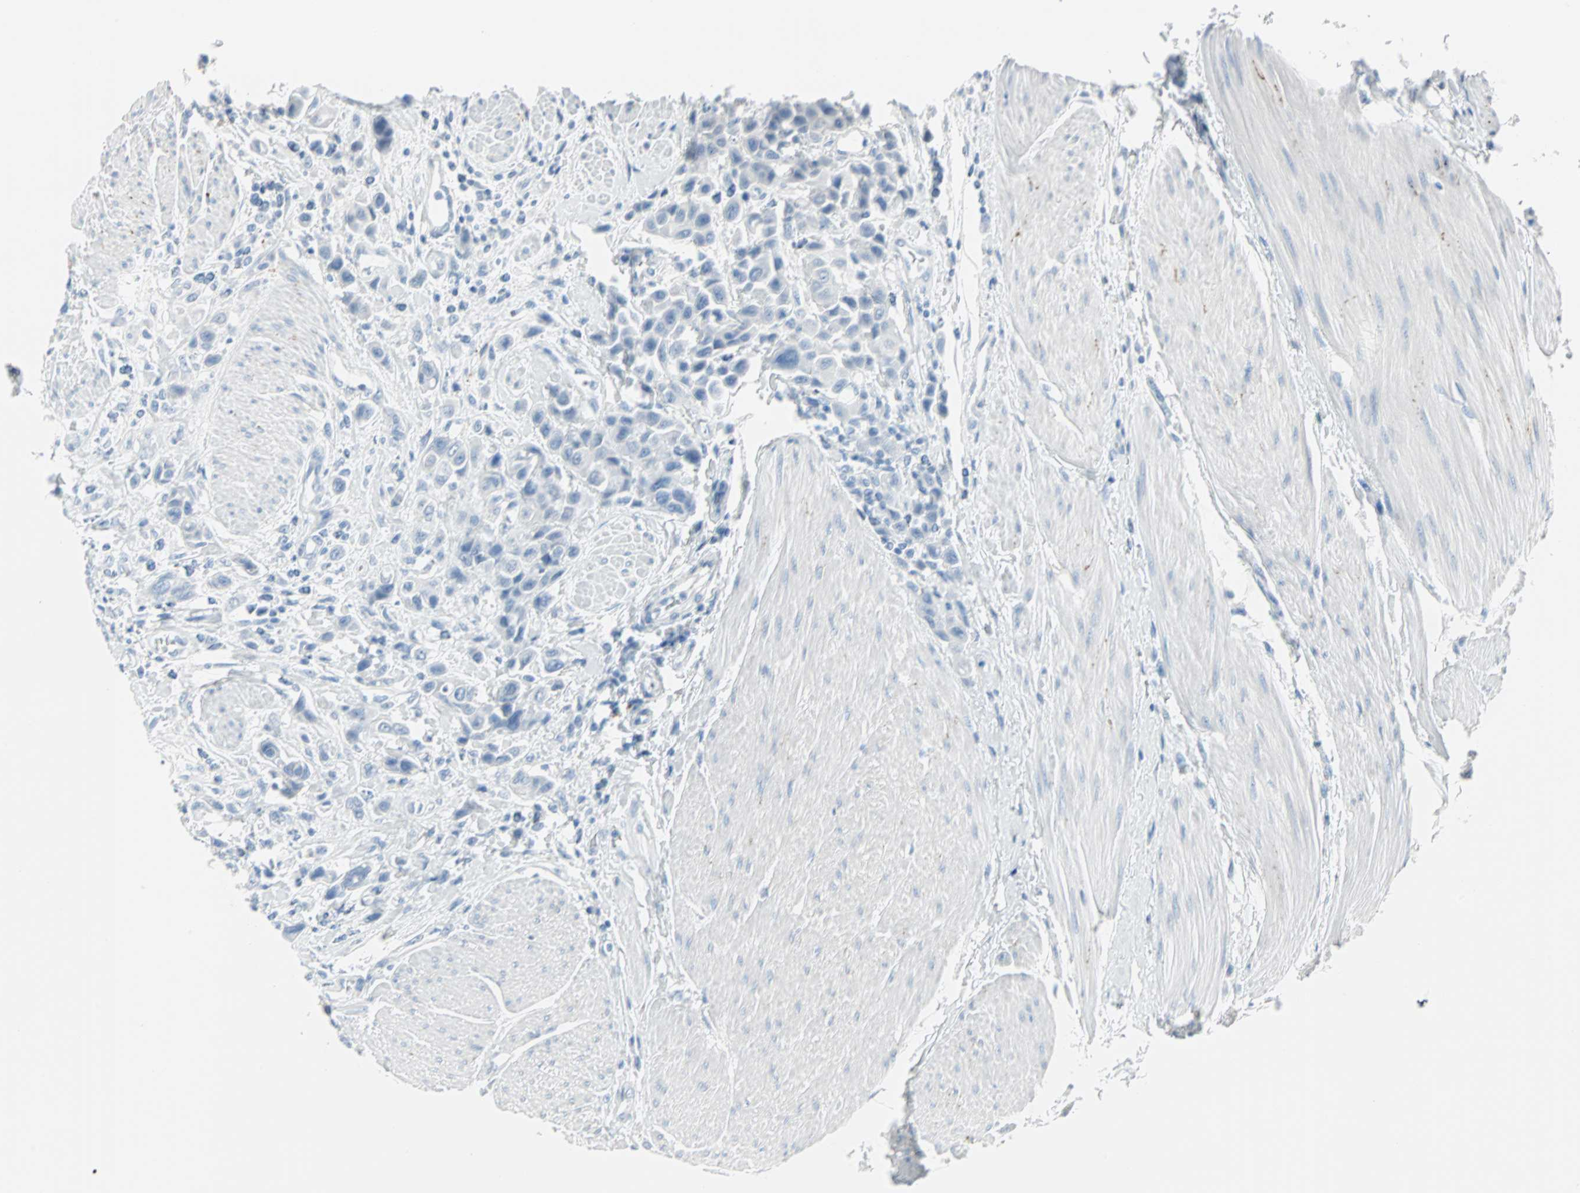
{"staining": {"intensity": "negative", "quantity": "none", "location": "none"}, "tissue": "urothelial cancer", "cell_type": "Tumor cells", "image_type": "cancer", "snomed": [{"axis": "morphology", "description": "Urothelial carcinoma, High grade"}, {"axis": "topography", "description": "Urinary bladder"}], "caption": "An immunohistochemistry histopathology image of urothelial cancer is shown. There is no staining in tumor cells of urothelial cancer. The staining was performed using DAB (3,3'-diaminobenzidine) to visualize the protein expression in brown, while the nuclei were stained in blue with hematoxylin (Magnification: 20x).", "gene": "STX1A", "patient": {"sex": "male", "age": 50}}